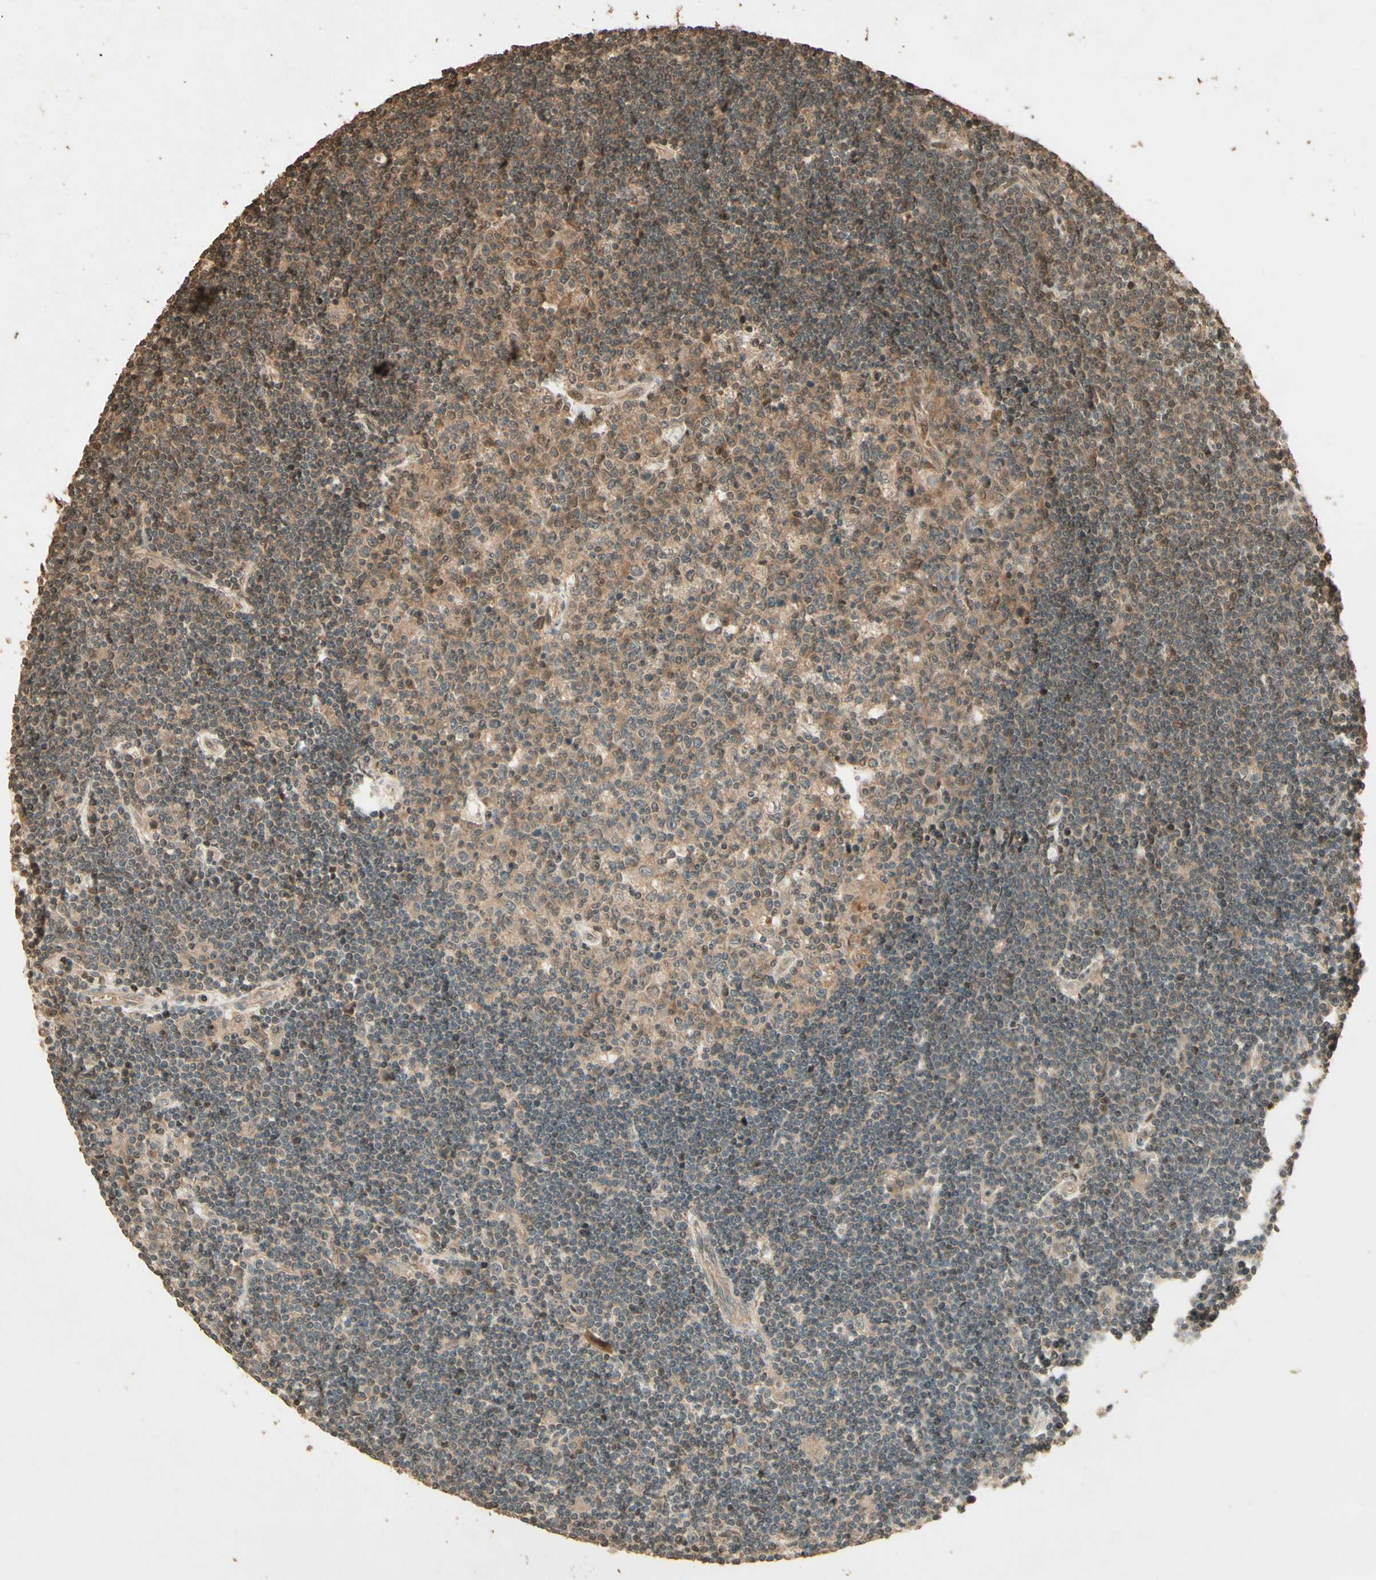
{"staining": {"intensity": "moderate", "quantity": "25%-75%", "location": "cytoplasmic/membranous"}, "tissue": "lymphoma", "cell_type": "Tumor cells", "image_type": "cancer", "snomed": [{"axis": "morphology", "description": "Malignant lymphoma, non-Hodgkin's type, Low grade"}, {"axis": "topography", "description": "Spleen"}], "caption": "Lymphoma was stained to show a protein in brown. There is medium levels of moderate cytoplasmic/membranous positivity in approximately 25%-75% of tumor cells.", "gene": "SMAD9", "patient": {"sex": "male", "age": 76}}